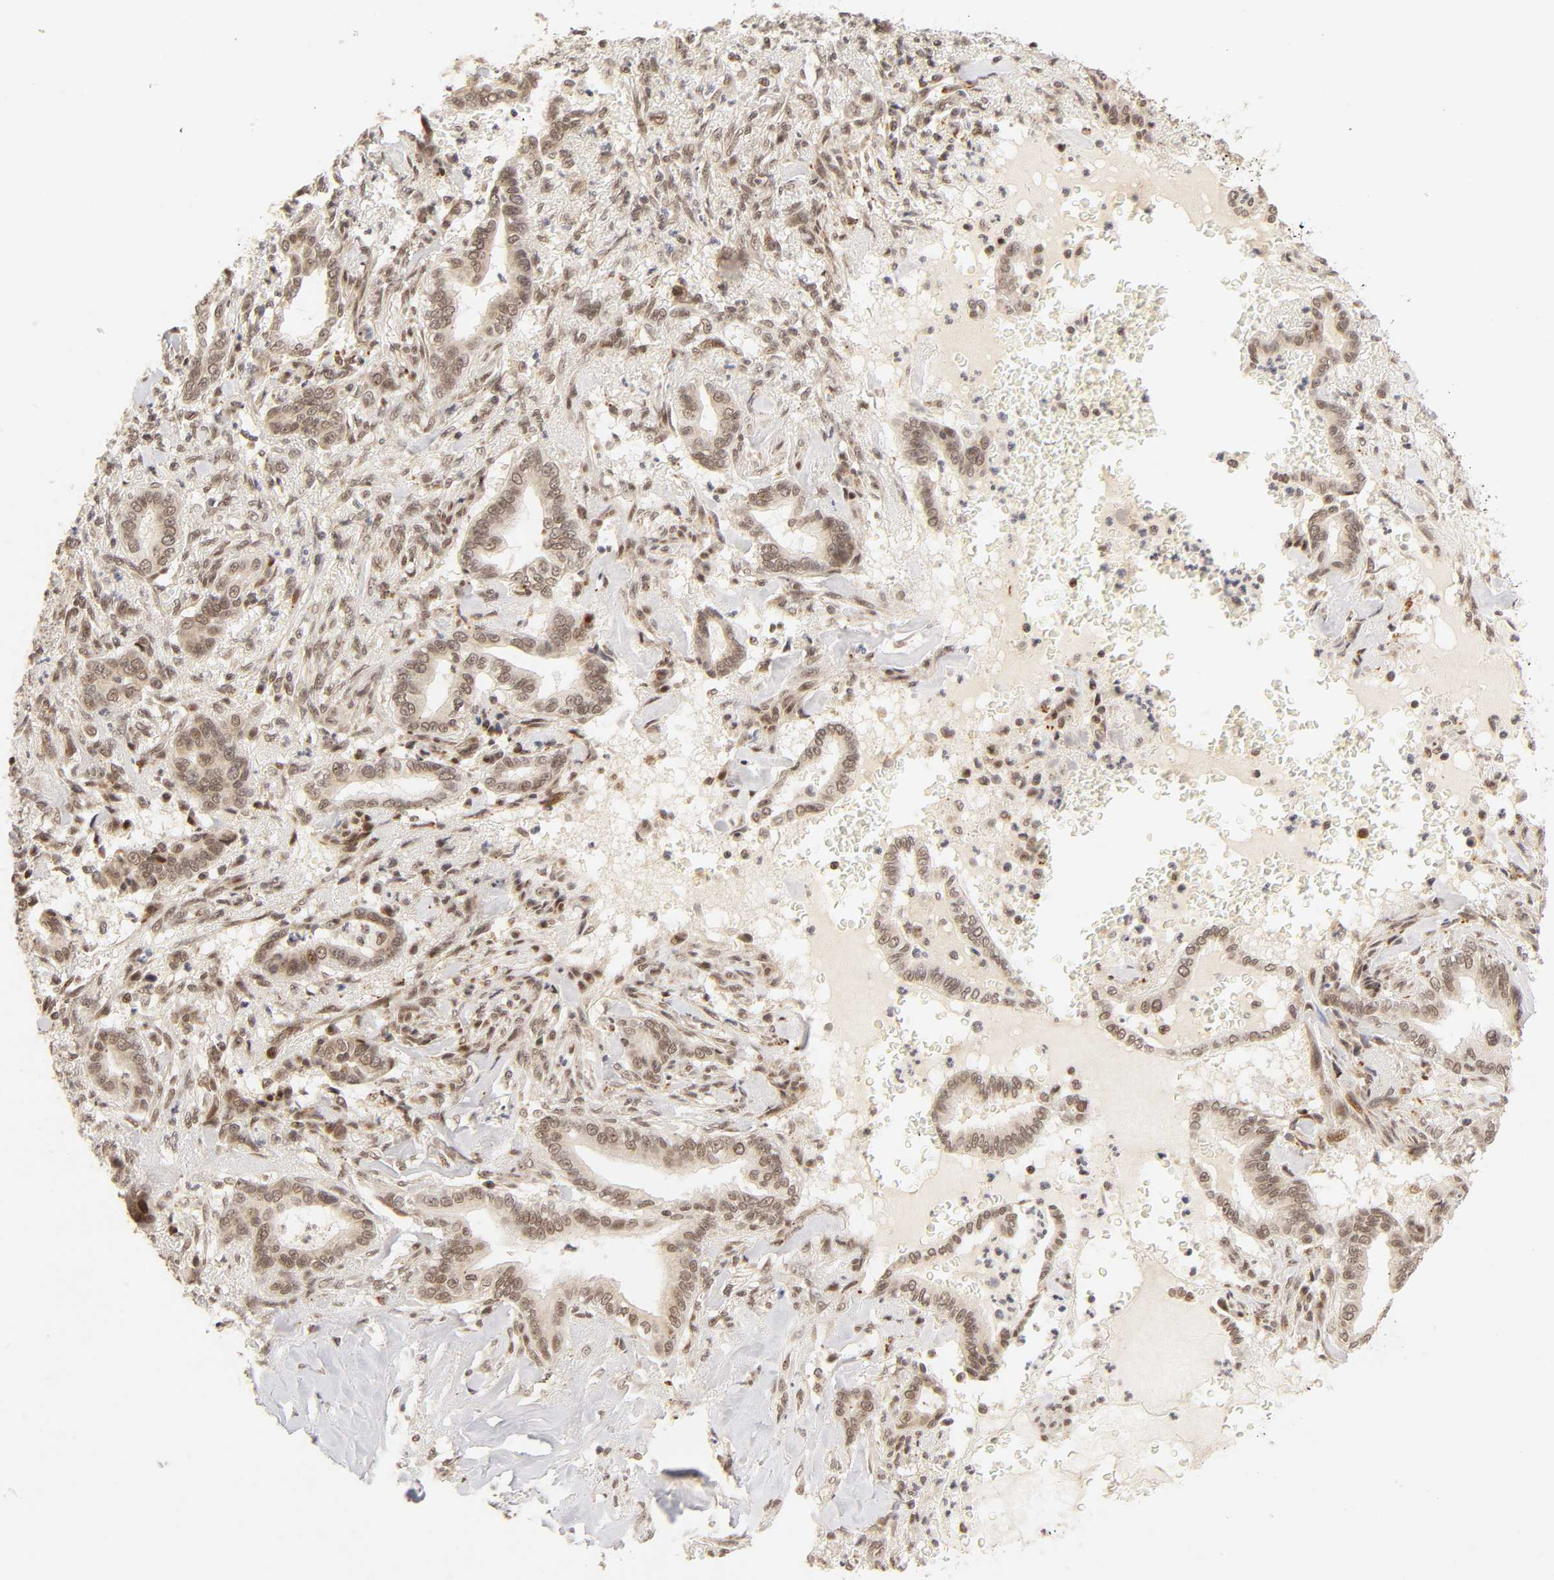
{"staining": {"intensity": "moderate", "quantity": ">75%", "location": "cytoplasmic/membranous,nuclear"}, "tissue": "liver cancer", "cell_type": "Tumor cells", "image_type": "cancer", "snomed": [{"axis": "morphology", "description": "Cholangiocarcinoma"}, {"axis": "topography", "description": "Liver"}], "caption": "Human cholangiocarcinoma (liver) stained for a protein (brown) demonstrates moderate cytoplasmic/membranous and nuclear positive staining in approximately >75% of tumor cells.", "gene": "TAF10", "patient": {"sex": "female", "age": 67}}